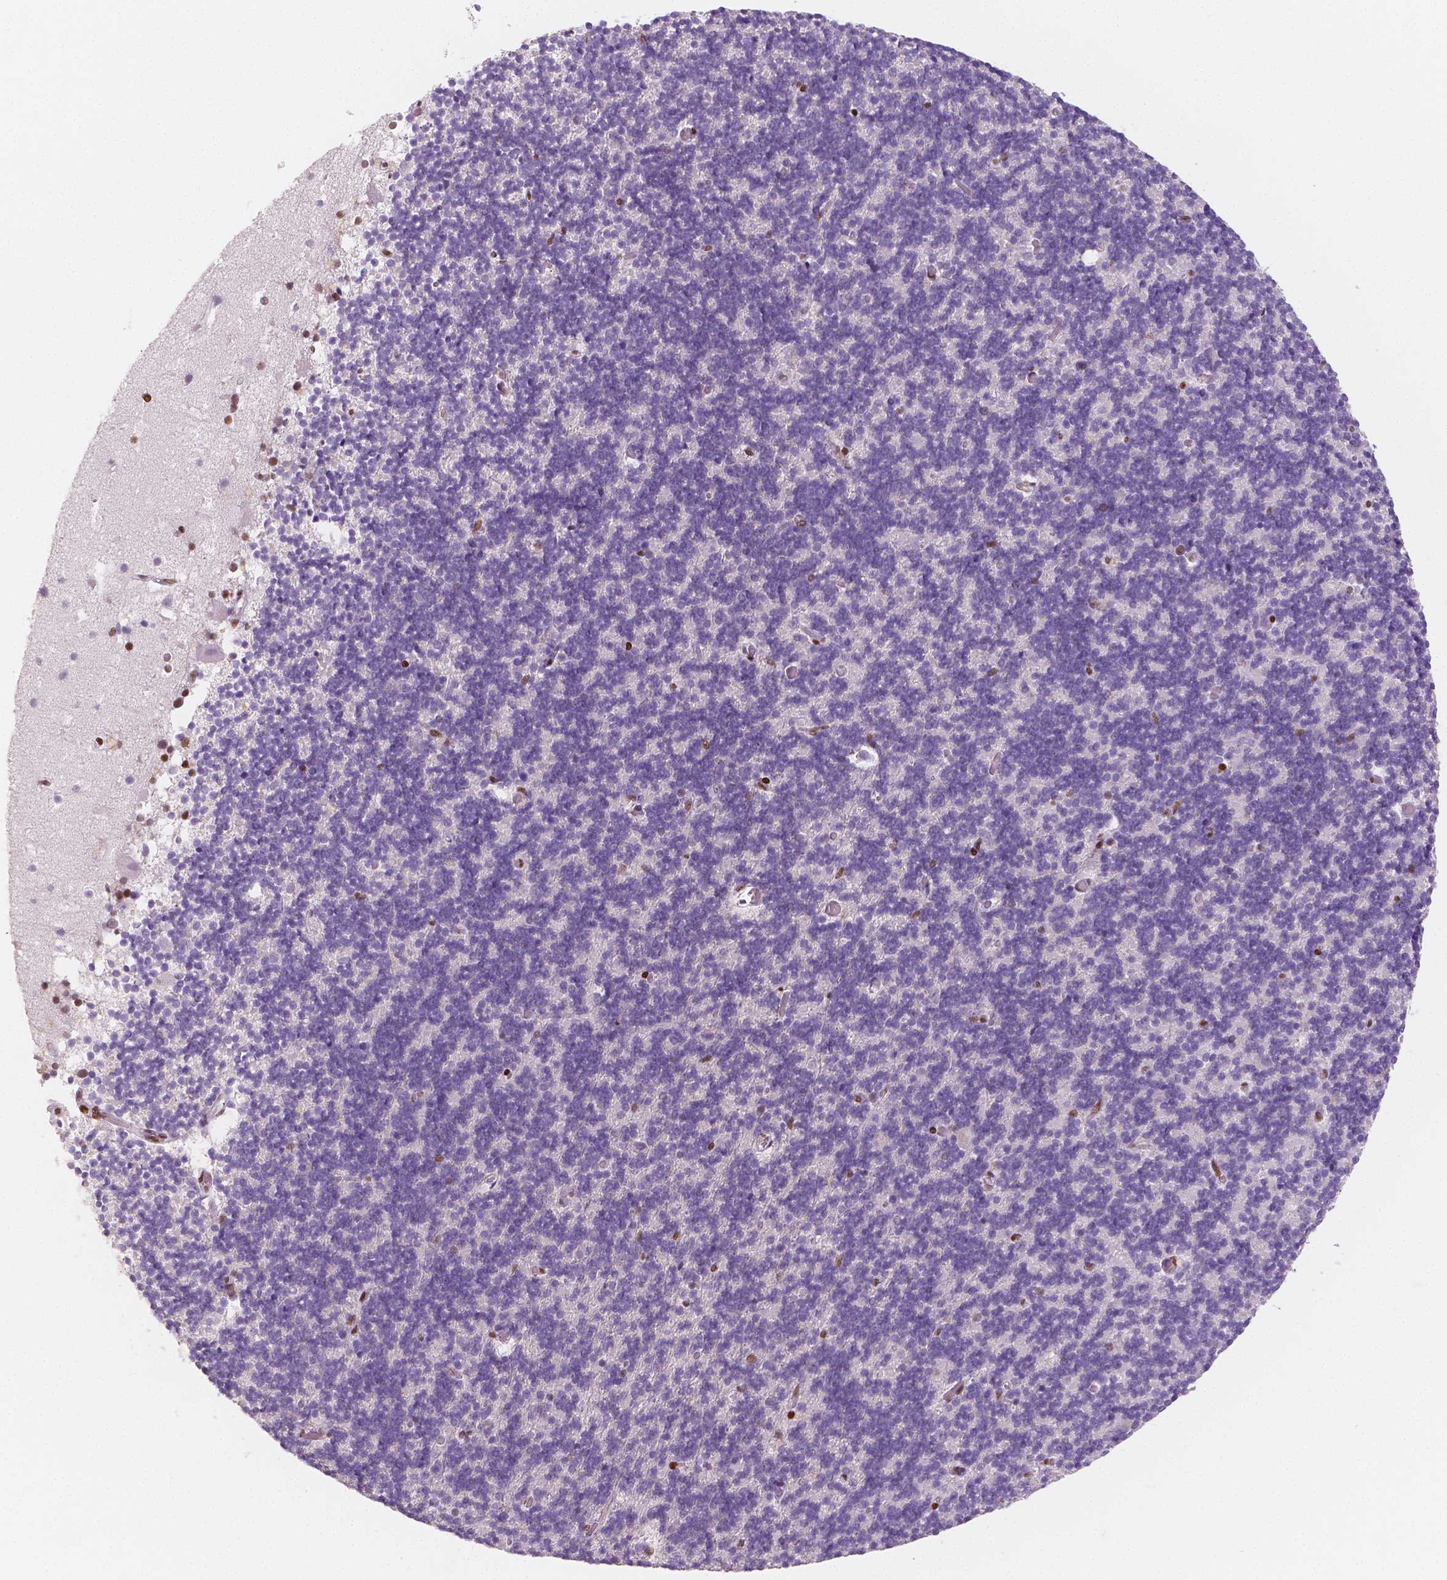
{"staining": {"intensity": "negative", "quantity": "none", "location": "none"}, "tissue": "cerebellum", "cell_type": "Cells in granular layer", "image_type": "normal", "snomed": [{"axis": "morphology", "description": "Normal tissue, NOS"}, {"axis": "topography", "description": "Cerebellum"}], "caption": "Cells in granular layer are negative for protein expression in normal human cerebellum. (Brightfield microscopy of DAB IHC at high magnification).", "gene": "HDAC1", "patient": {"sex": "male", "age": 70}}